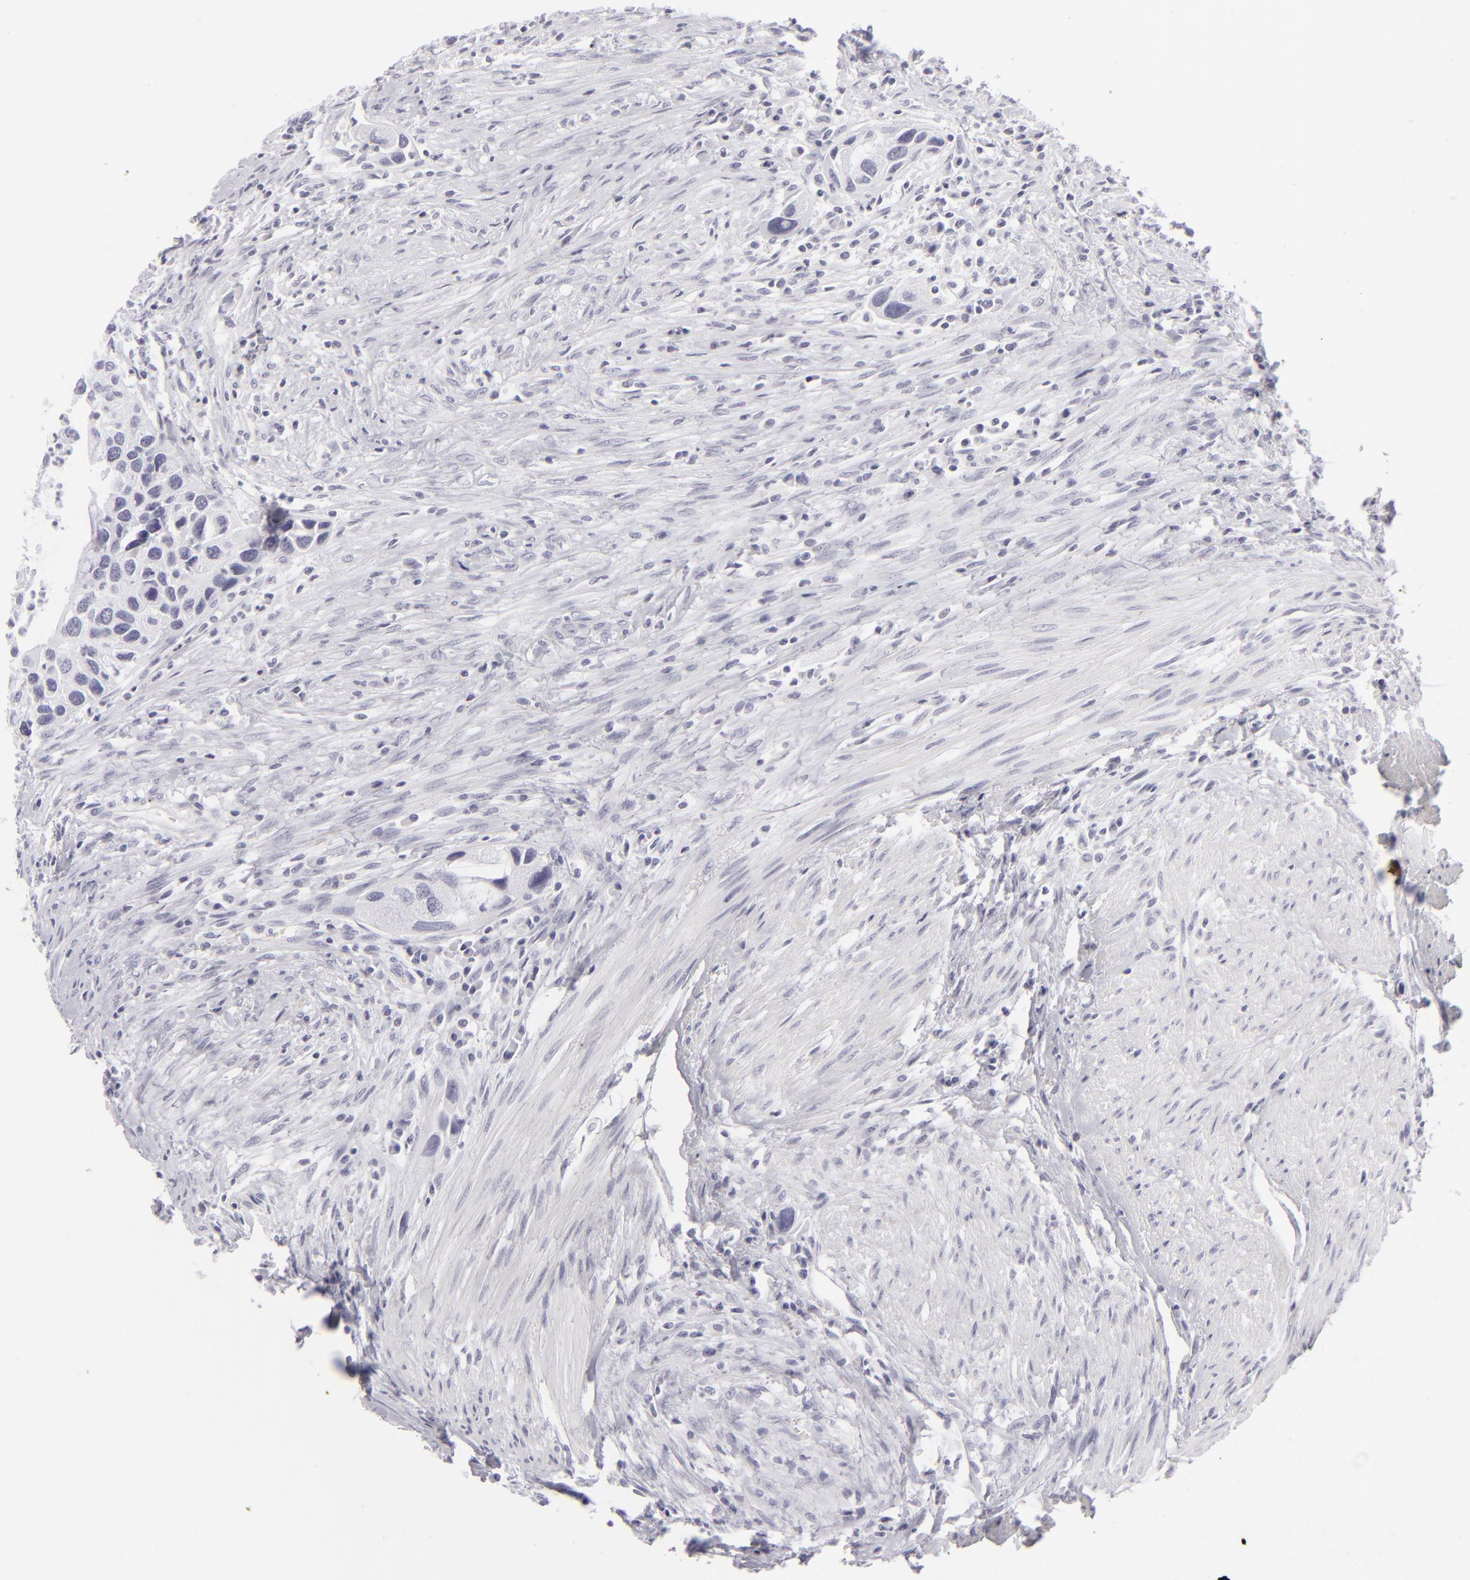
{"staining": {"intensity": "negative", "quantity": "none", "location": "none"}, "tissue": "urothelial cancer", "cell_type": "Tumor cells", "image_type": "cancer", "snomed": [{"axis": "morphology", "description": "Urothelial carcinoma, High grade"}, {"axis": "topography", "description": "Urinary bladder"}], "caption": "Immunohistochemical staining of human urothelial cancer shows no significant staining in tumor cells.", "gene": "KRT1", "patient": {"sex": "male", "age": 66}}